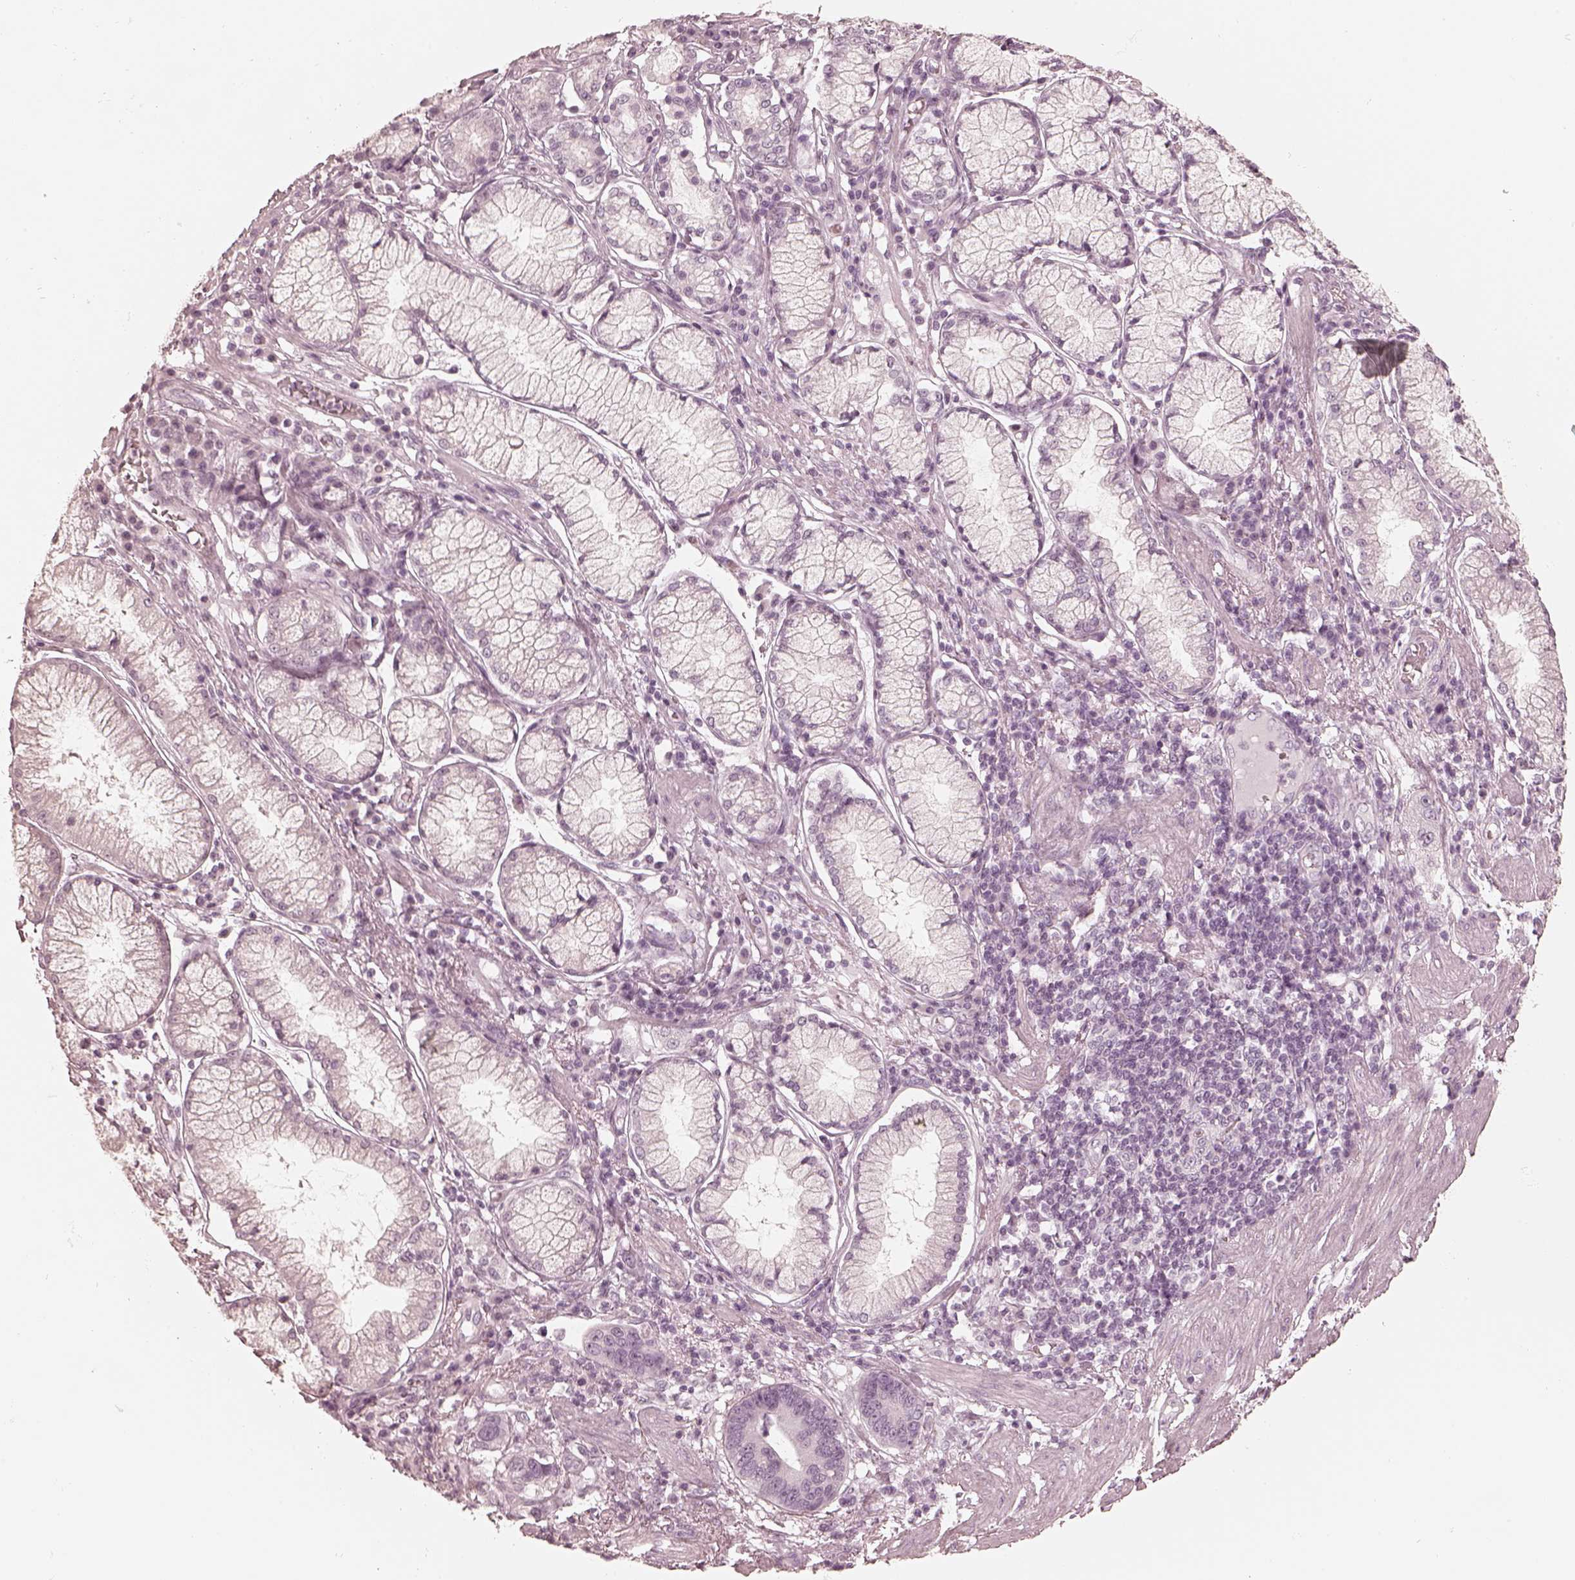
{"staining": {"intensity": "negative", "quantity": "none", "location": "none"}, "tissue": "stomach cancer", "cell_type": "Tumor cells", "image_type": "cancer", "snomed": [{"axis": "morphology", "description": "Adenocarcinoma, NOS"}, {"axis": "topography", "description": "Stomach"}], "caption": "This is an IHC micrograph of human stomach adenocarcinoma. There is no positivity in tumor cells.", "gene": "CALR3", "patient": {"sex": "male", "age": 84}}